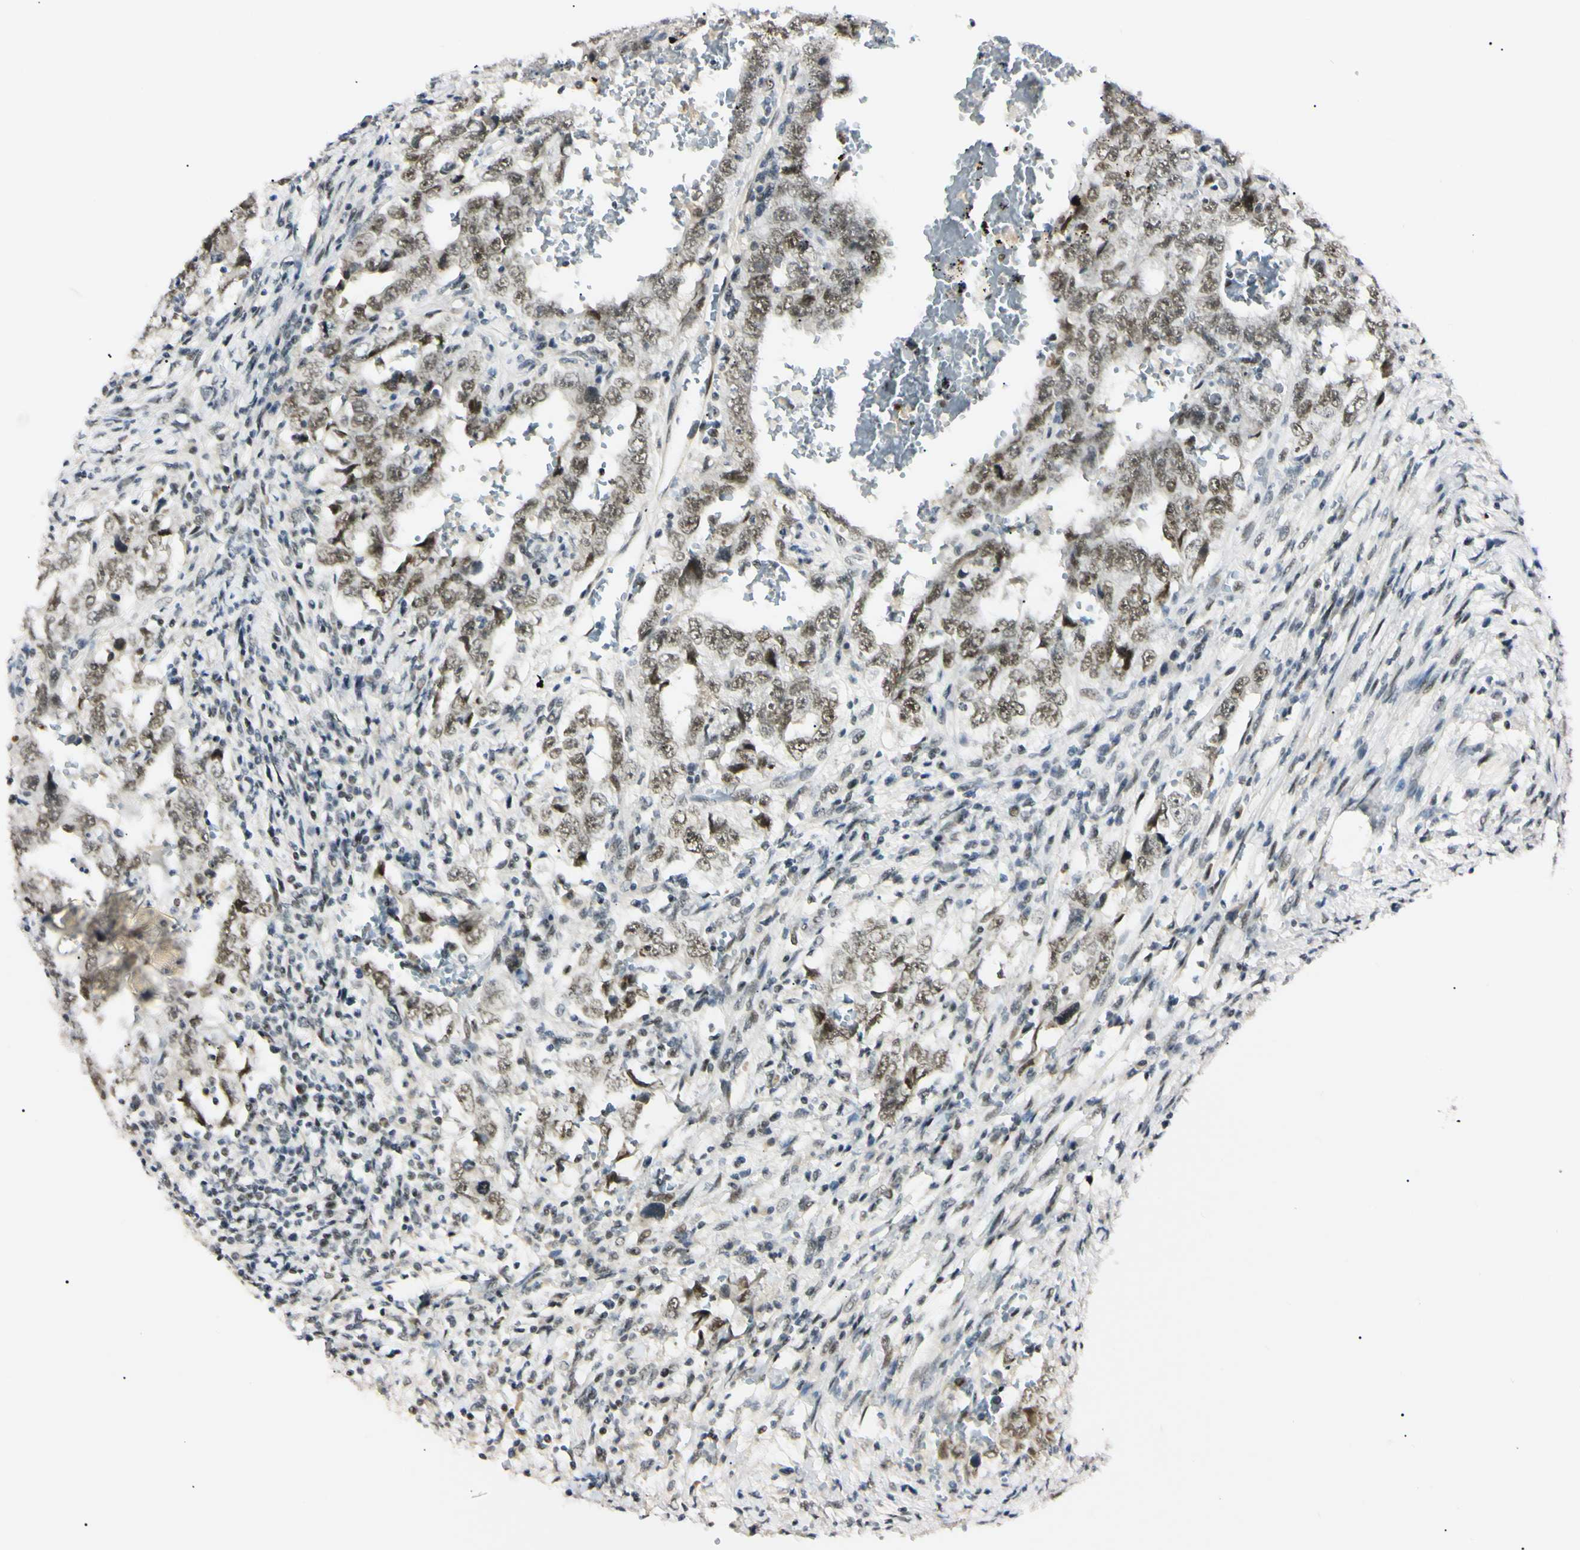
{"staining": {"intensity": "moderate", "quantity": ">75%", "location": "nuclear"}, "tissue": "testis cancer", "cell_type": "Tumor cells", "image_type": "cancer", "snomed": [{"axis": "morphology", "description": "Carcinoma, Embryonal, NOS"}, {"axis": "topography", "description": "Testis"}], "caption": "This micrograph exhibits IHC staining of human testis cancer (embryonal carcinoma), with medium moderate nuclear staining in approximately >75% of tumor cells.", "gene": "ZNF134", "patient": {"sex": "male", "age": 26}}